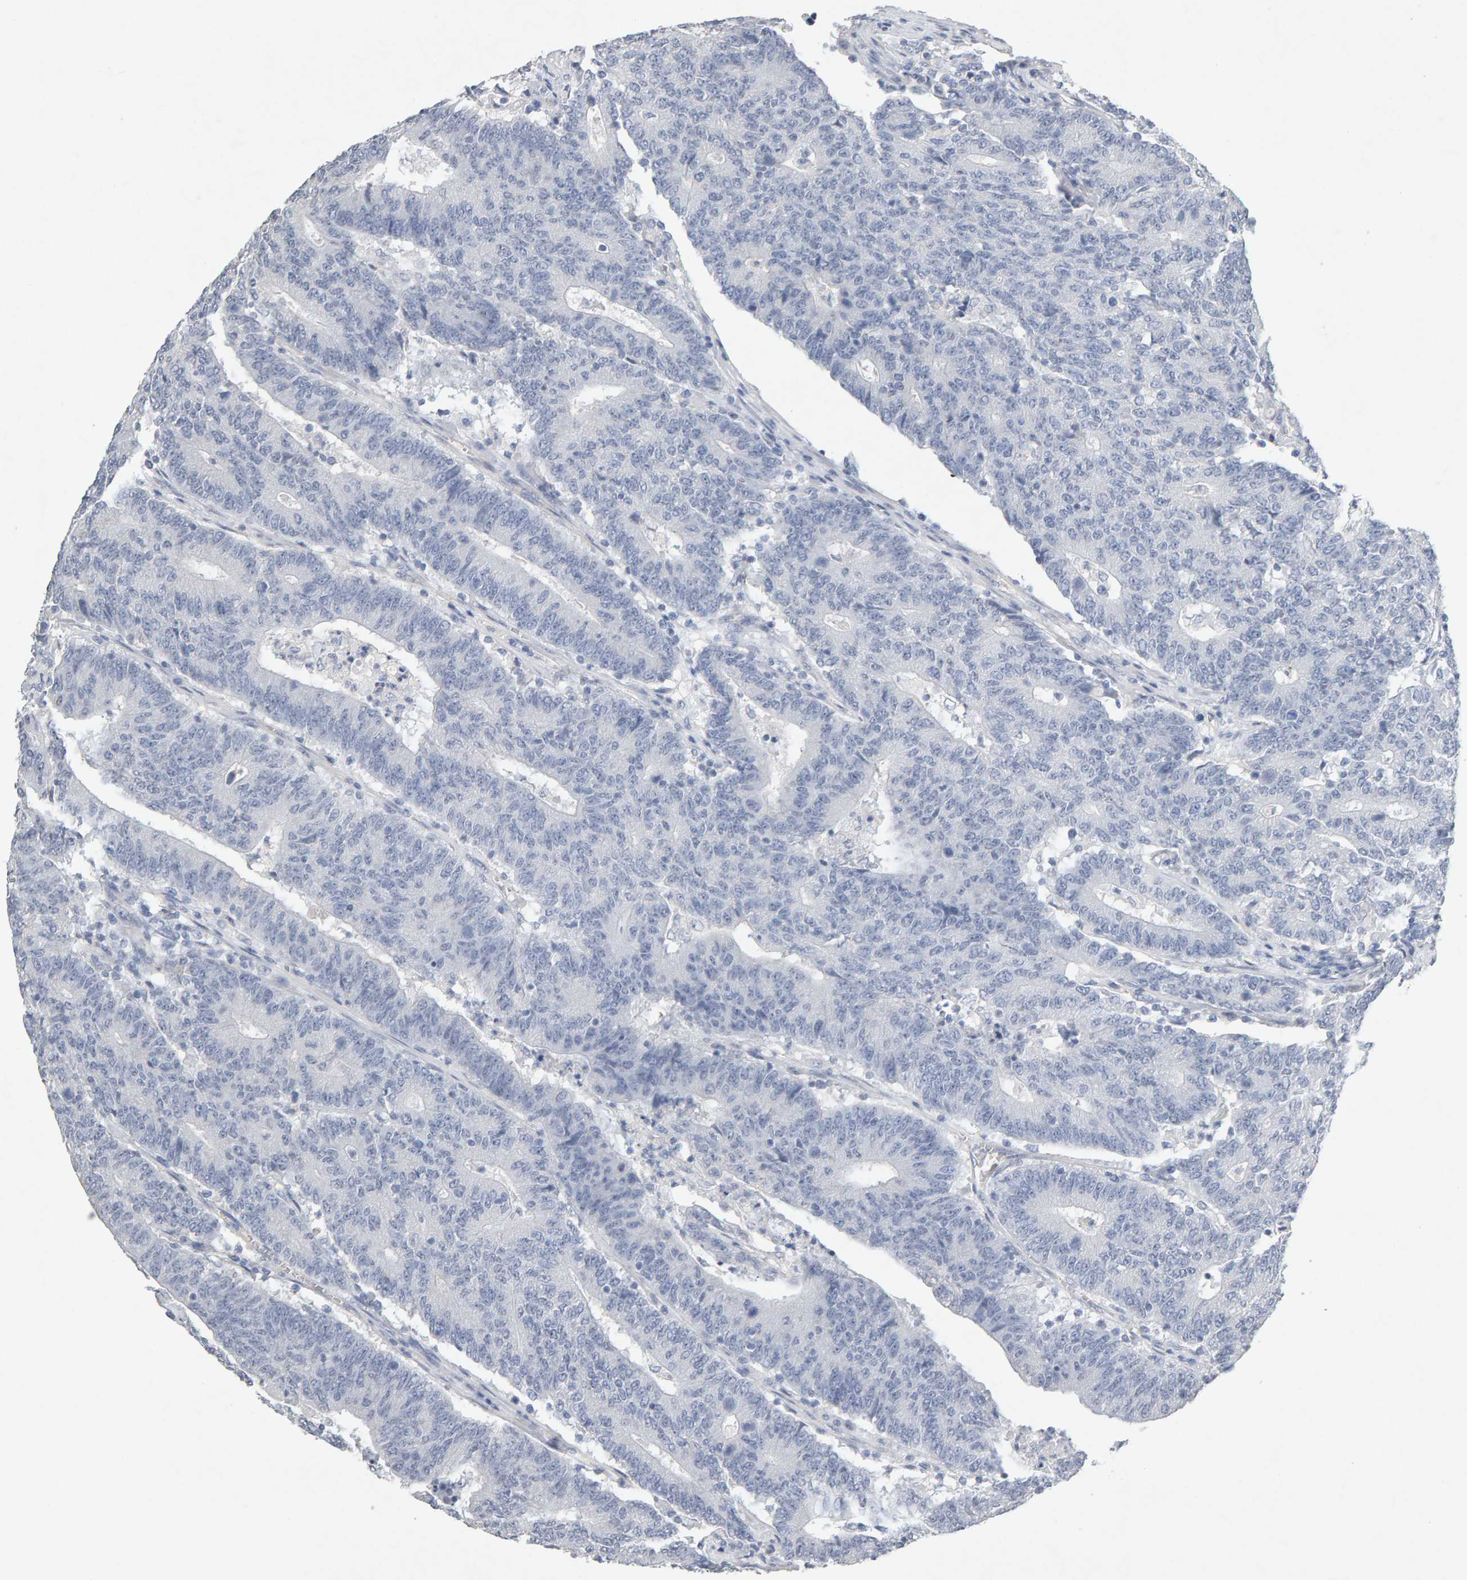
{"staining": {"intensity": "negative", "quantity": "none", "location": "none"}, "tissue": "colorectal cancer", "cell_type": "Tumor cells", "image_type": "cancer", "snomed": [{"axis": "morphology", "description": "Normal tissue, NOS"}, {"axis": "morphology", "description": "Adenocarcinoma, NOS"}, {"axis": "topography", "description": "Colon"}], "caption": "Tumor cells are negative for brown protein staining in colorectal cancer (adenocarcinoma).", "gene": "PTPRM", "patient": {"sex": "female", "age": 75}}